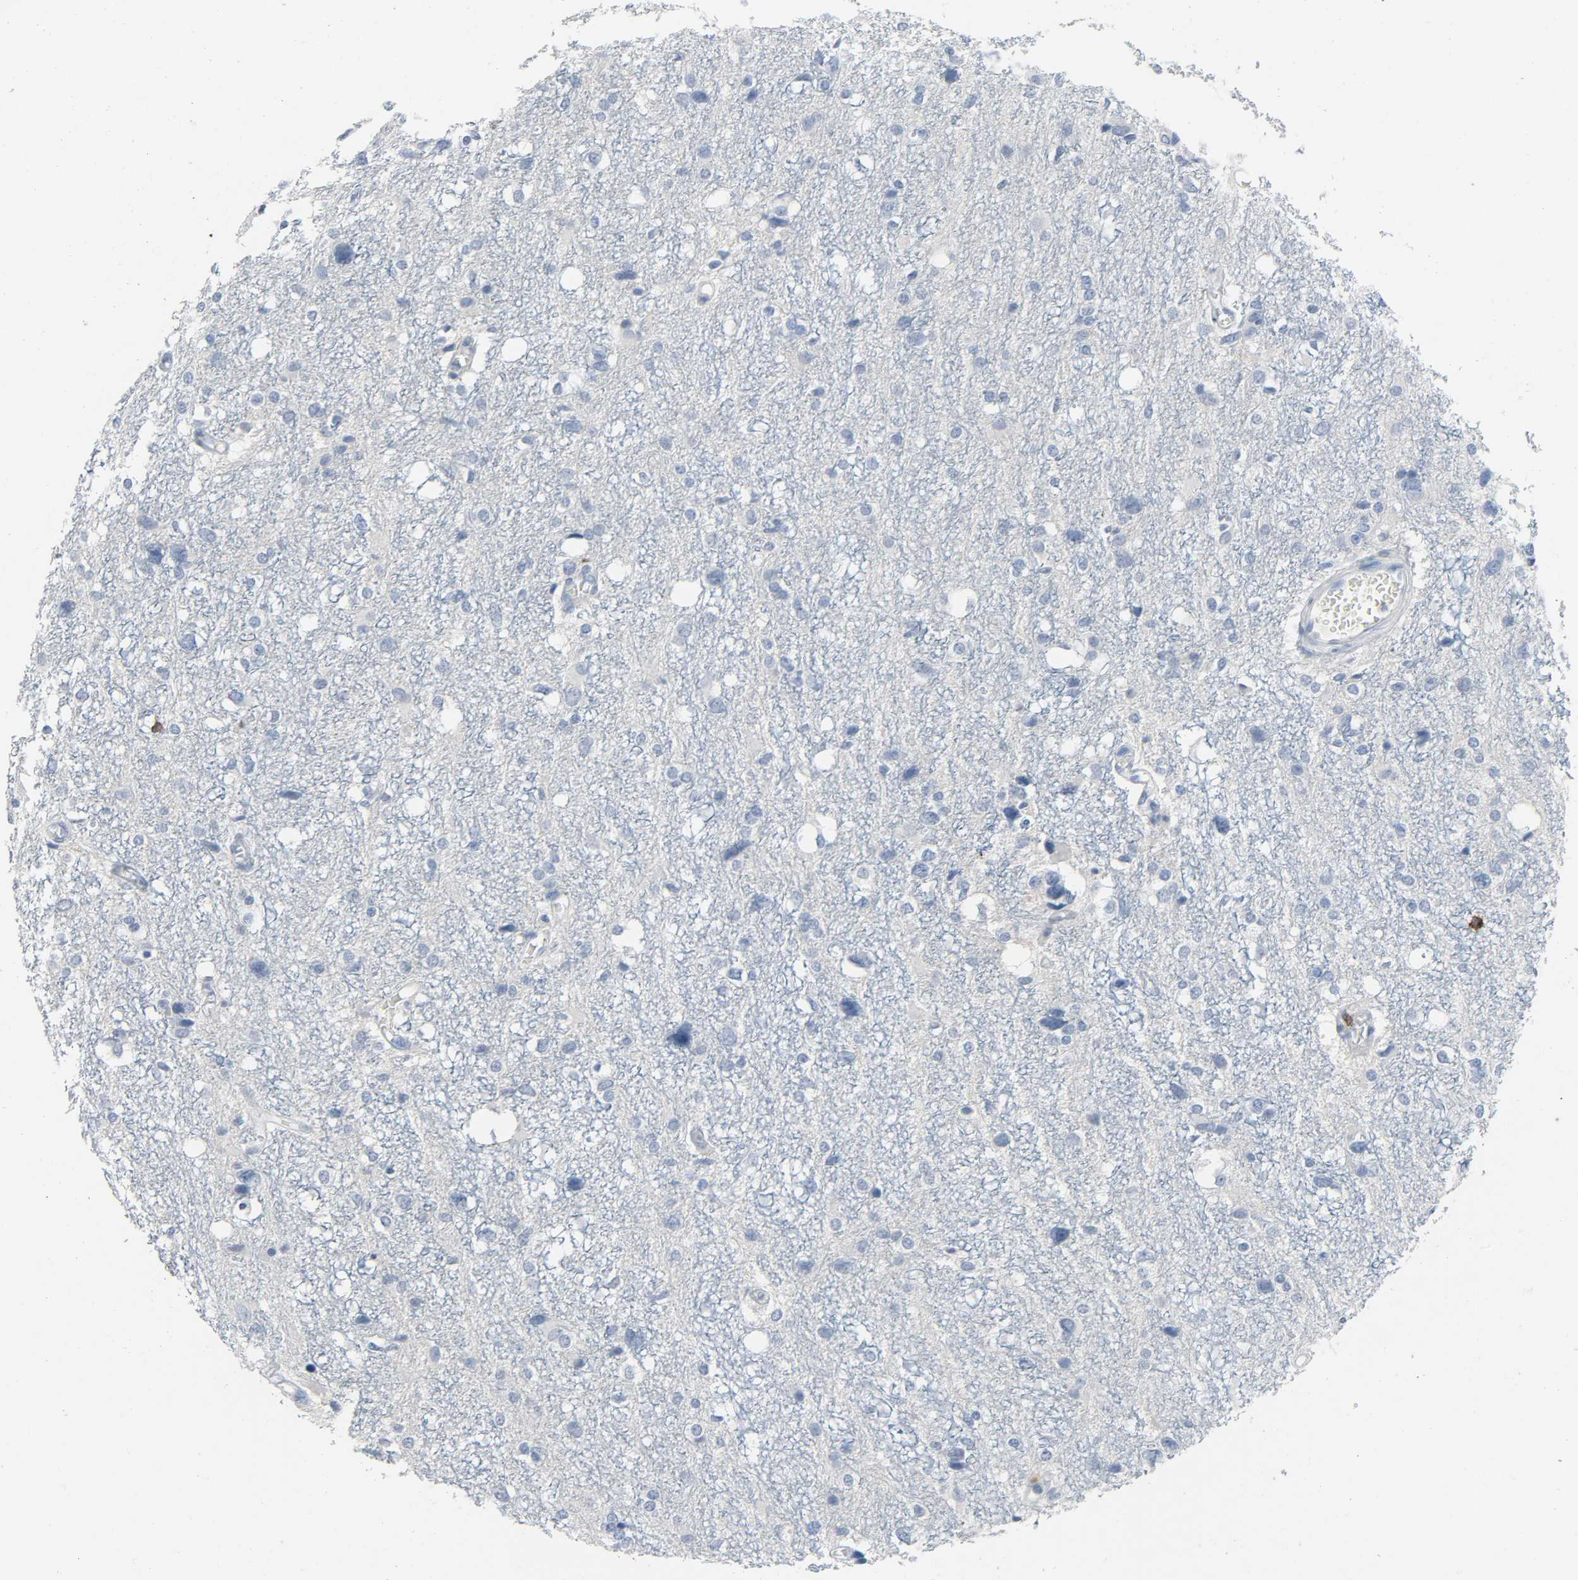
{"staining": {"intensity": "negative", "quantity": "none", "location": "none"}, "tissue": "glioma", "cell_type": "Tumor cells", "image_type": "cancer", "snomed": [{"axis": "morphology", "description": "Glioma, malignant, High grade"}, {"axis": "topography", "description": "Brain"}], "caption": "This is an immunohistochemistry histopathology image of human glioma. There is no positivity in tumor cells.", "gene": "LCK", "patient": {"sex": "female", "age": 59}}